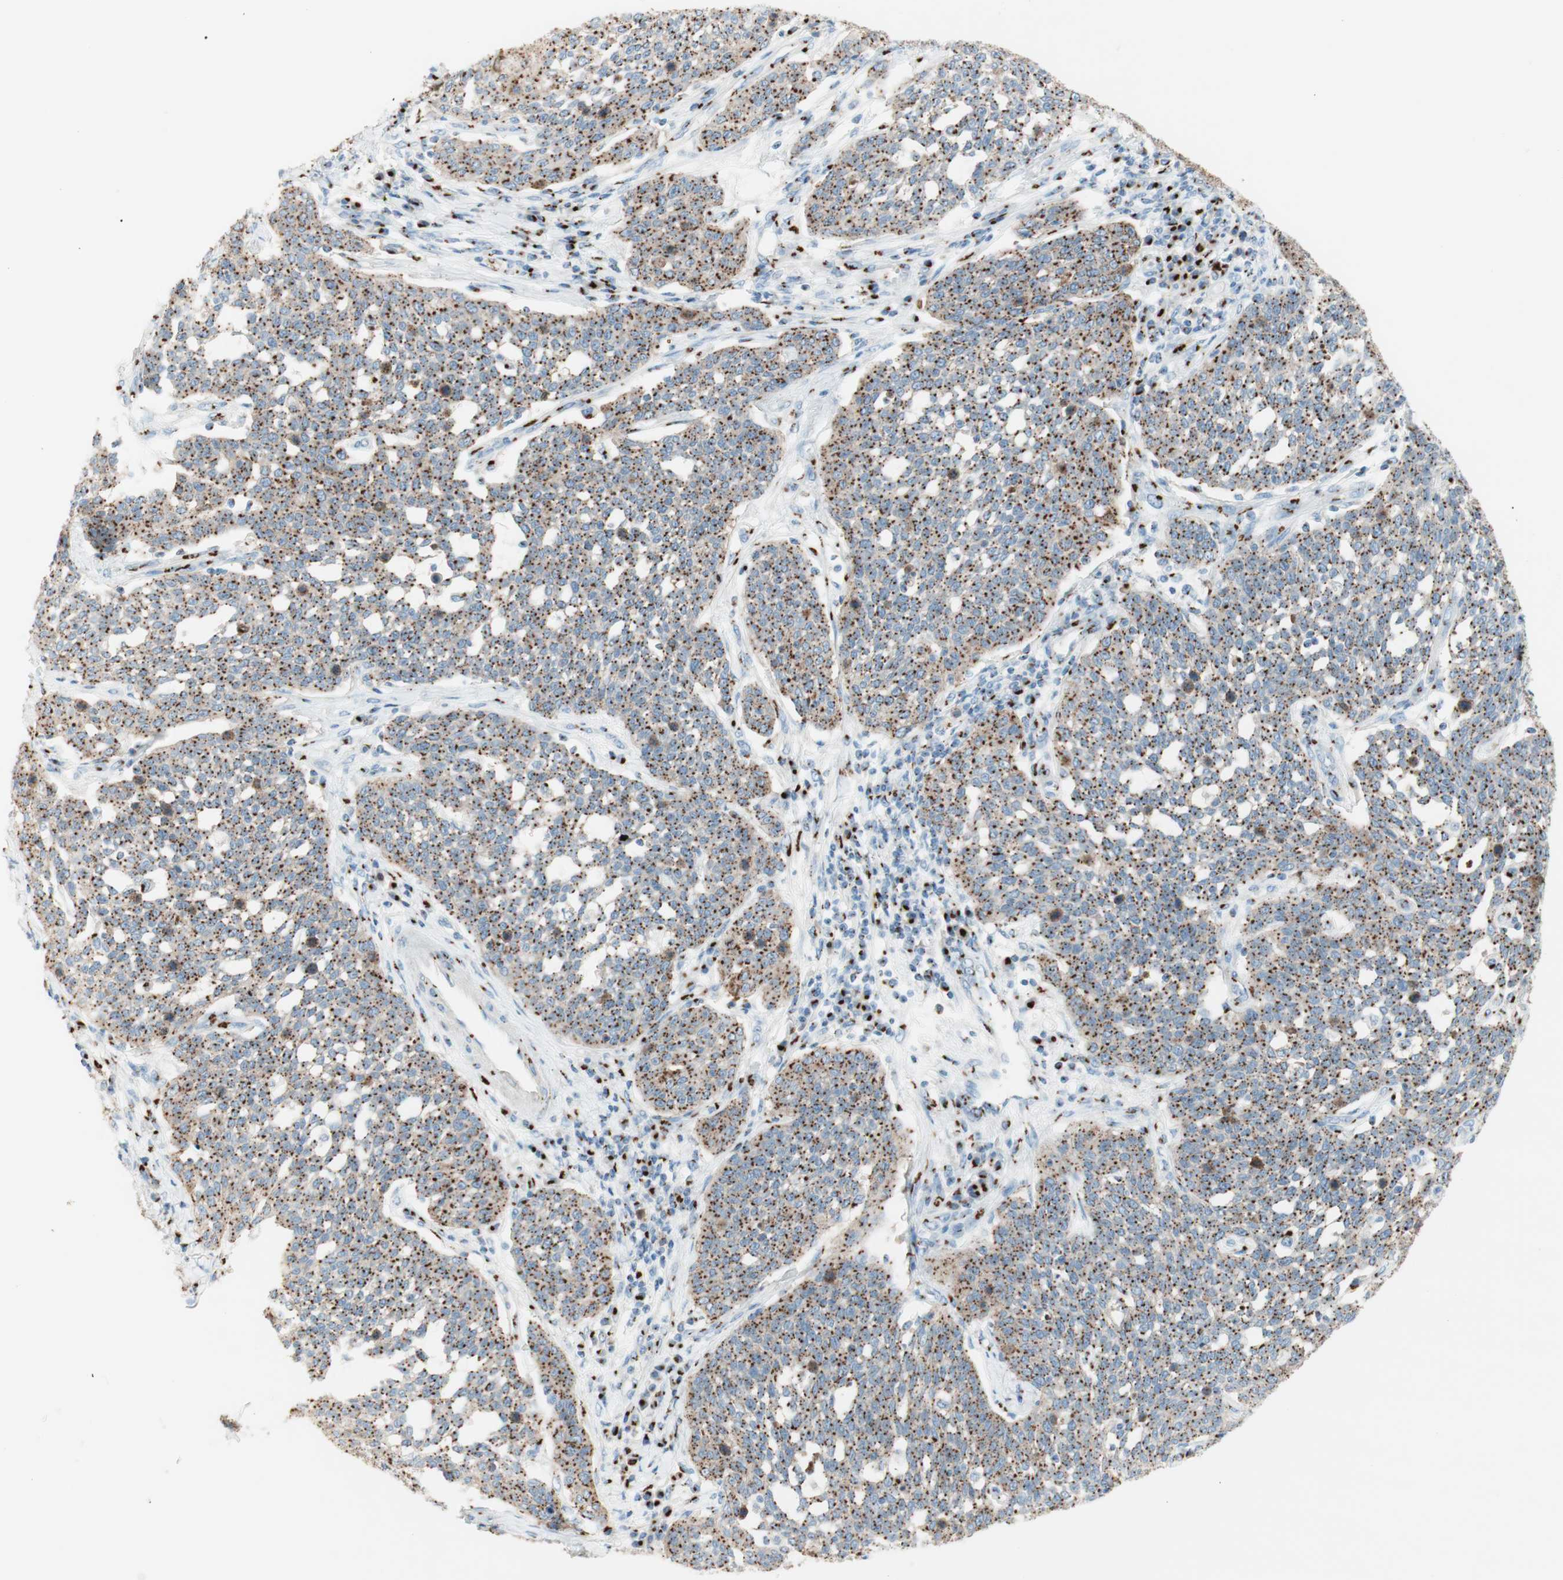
{"staining": {"intensity": "strong", "quantity": ">75%", "location": "cytoplasmic/membranous"}, "tissue": "cervical cancer", "cell_type": "Tumor cells", "image_type": "cancer", "snomed": [{"axis": "morphology", "description": "Squamous cell carcinoma, NOS"}, {"axis": "topography", "description": "Cervix"}], "caption": "Protein analysis of cervical squamous cell carcinoma tissue demonstrates strong cytoplasmic/membranous staining in approximately >75% of tumor cells.", "gene": "GOLGB1", "patient": {"sex": "female", "age": 34}}